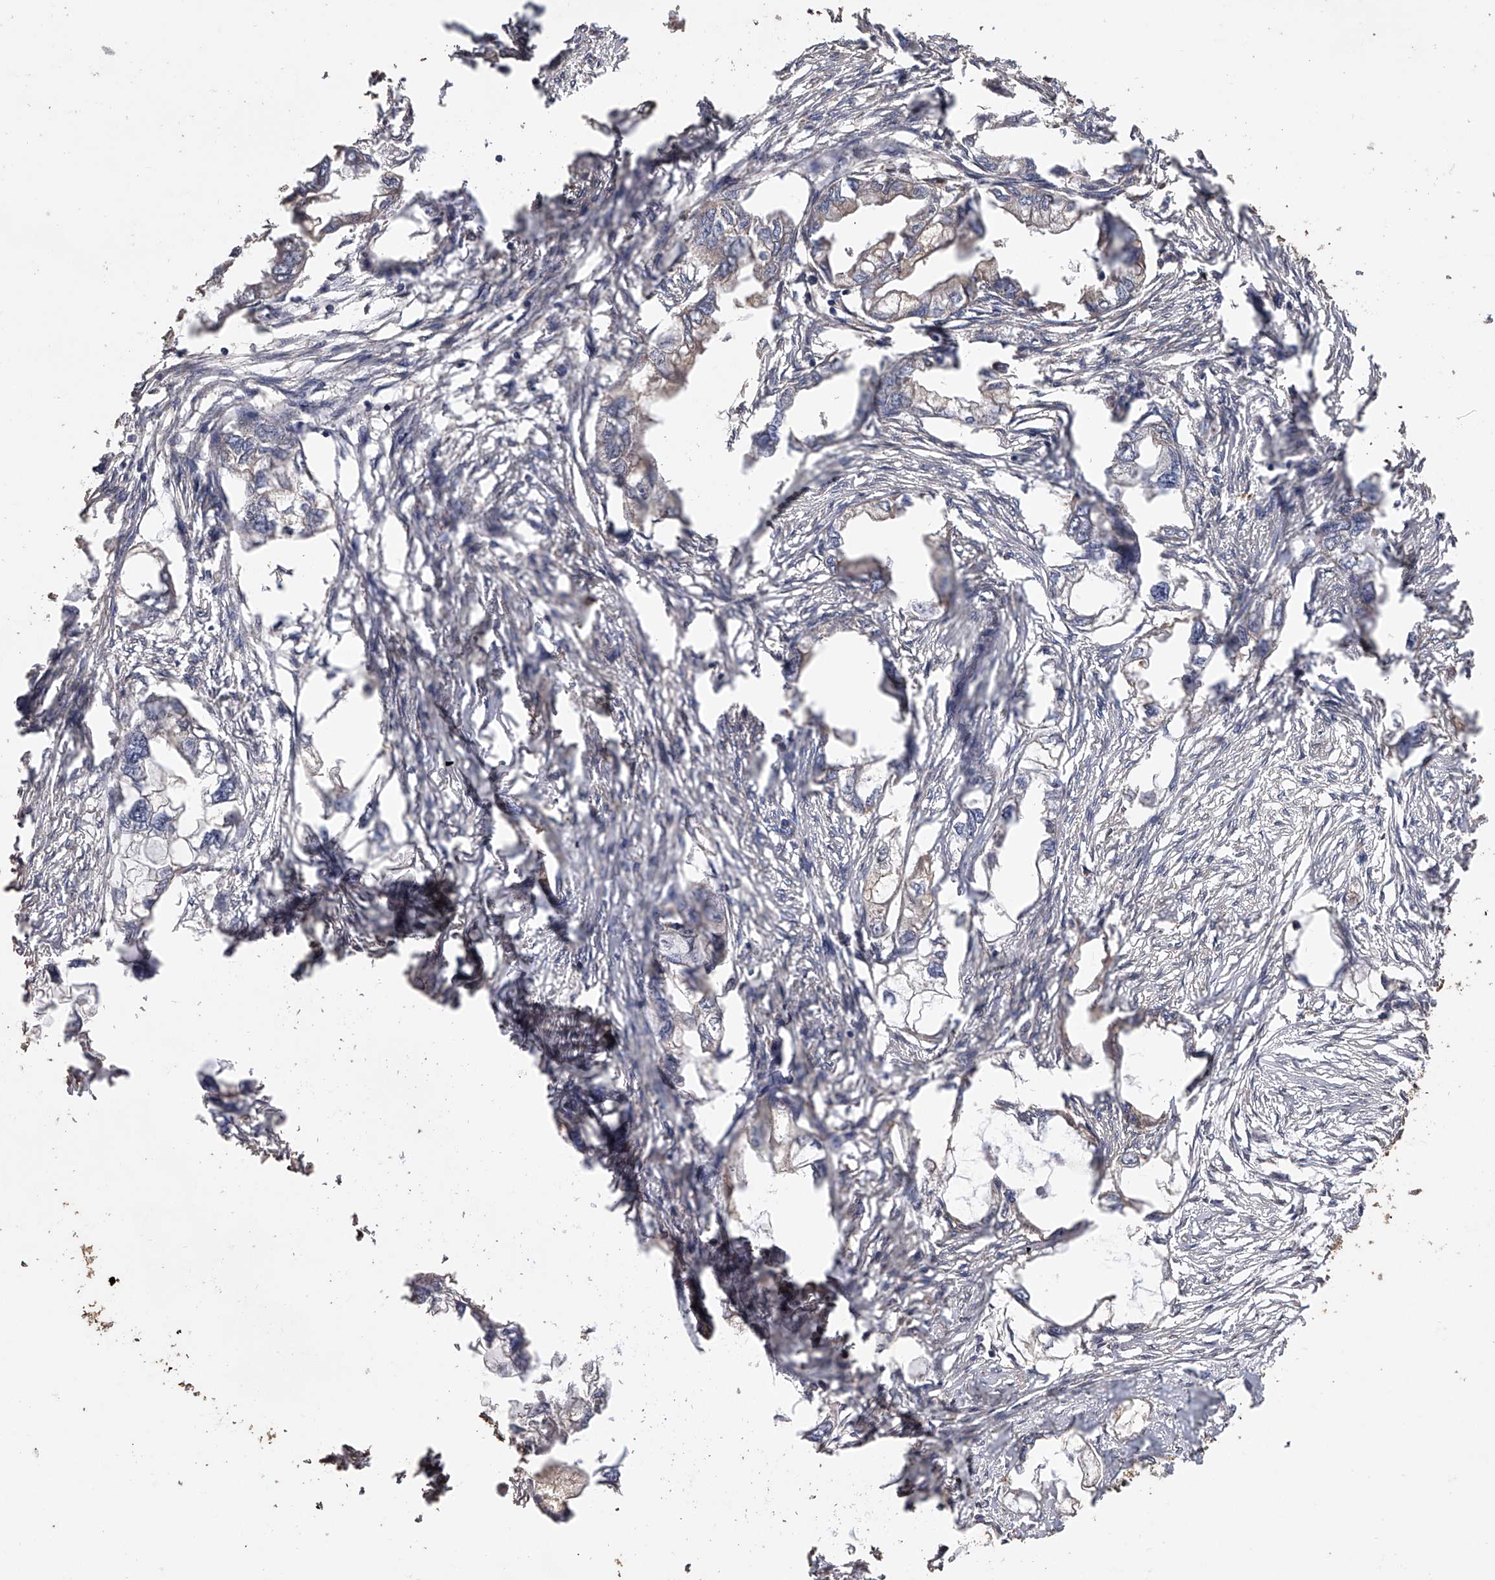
{"staining": {"intensity": "negative", "quantity": "none", "location": "none"}, "tissue": "endometrial cancer", "cell_type": "Tumor cells", "image_type": "cancer", "snomed": [{"axis": "morphology", "description": "Adenocarcinoma, NOS"}, {"axis": "morphology", "description": "Adenocarcinoma, metastatic, NOS"}, {"axis": "topography", "description": "Adipose tissue"}, {"axis": "topography", "description": "Endometrium"}], "caption": "This is an immunohistochemistry (IHC) histopathology image of human endometrial adenocarcinoma. There is no positivity in tumor cells.", "gene": "ZNF343", "patient": {"sex": "female", "age": 67}}